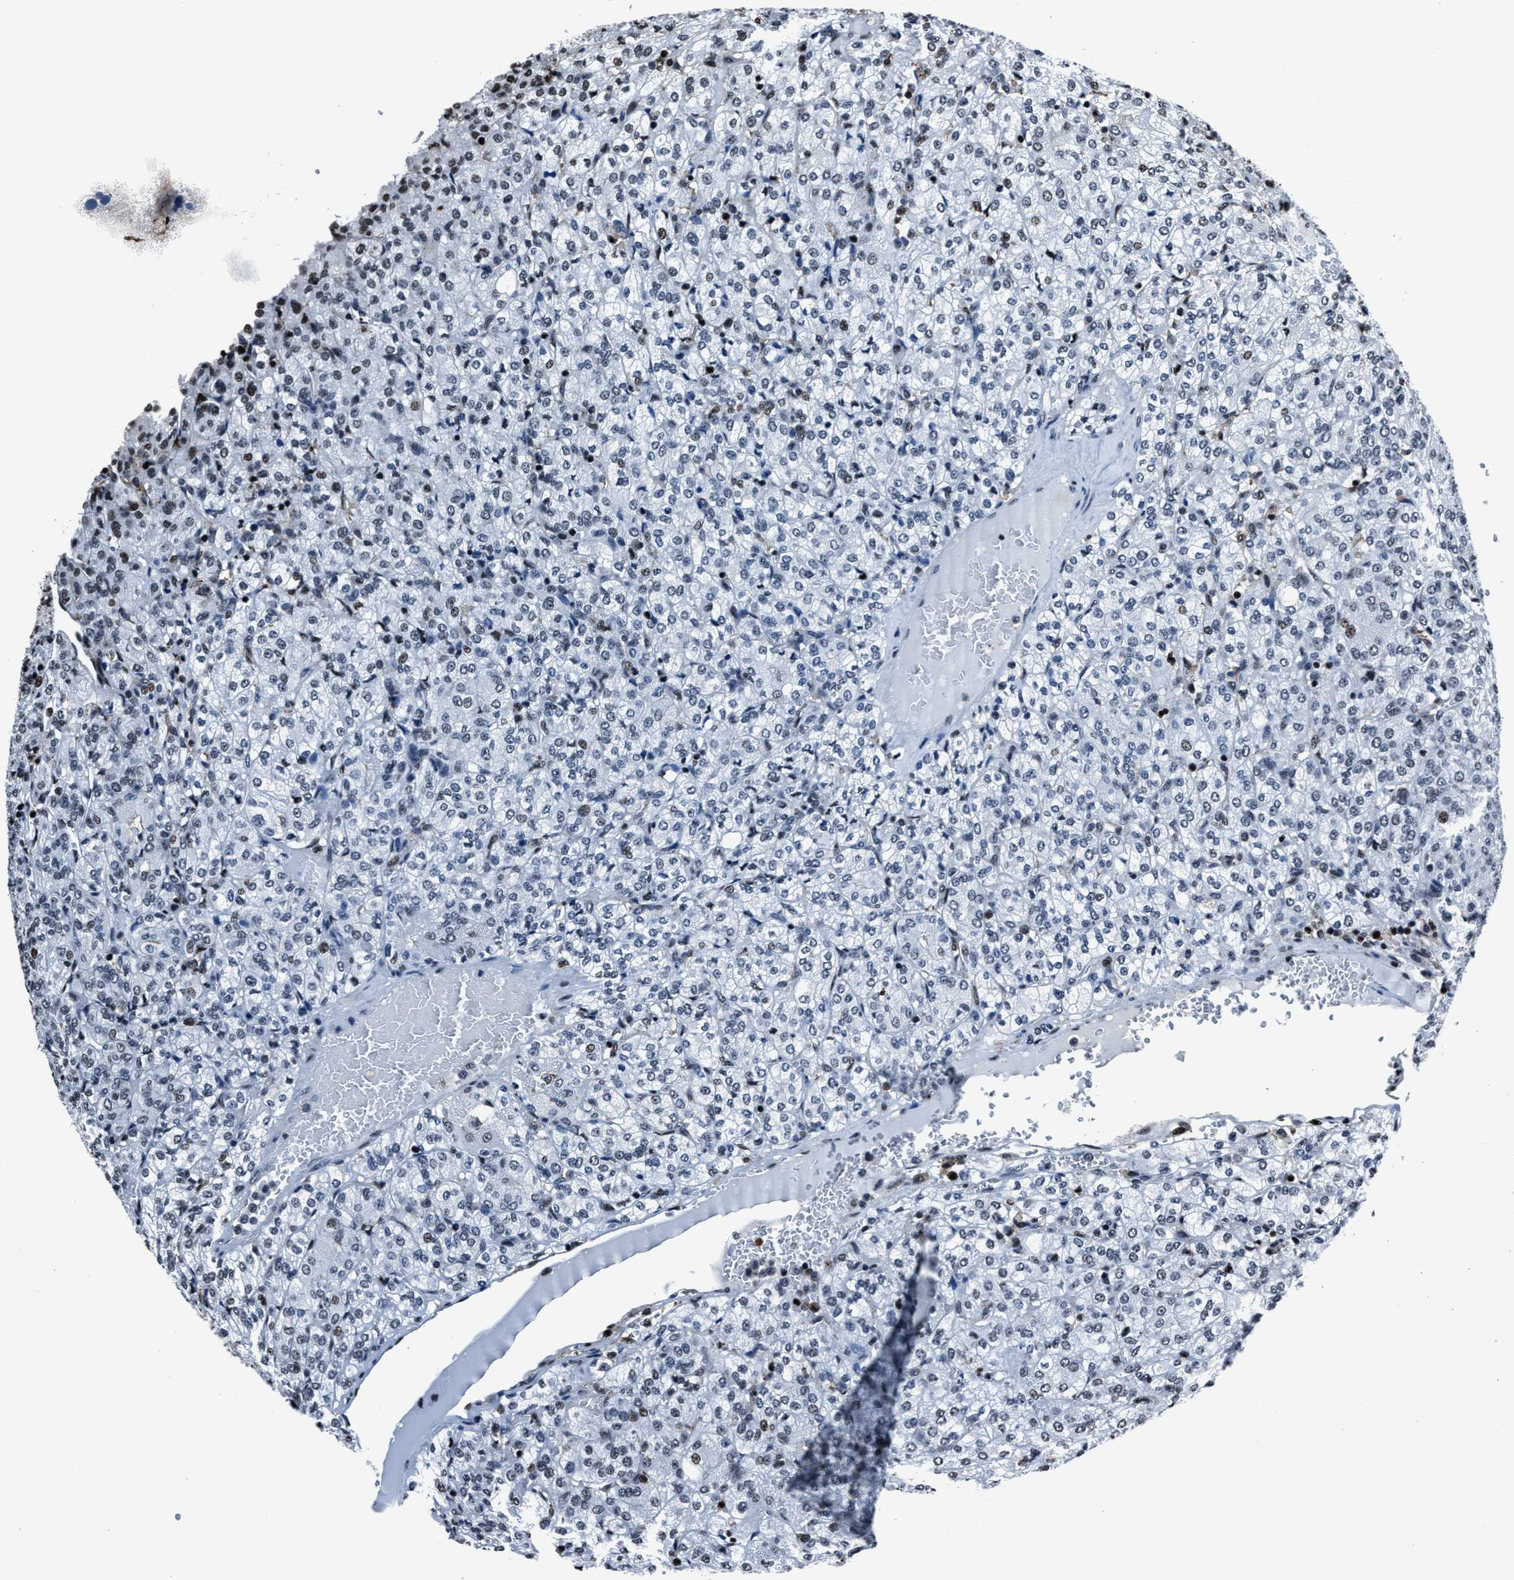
{"staining": {"intensity": "weak", "quantity": "<25%", "location": "nuclear"}, "tissue": "renal cancer", "cell_type": "Tumor cells", "image_type": "cancer", "snomed": [{"axis": "morphology", "description": "Adenocarcinoma, NOS"}, {"axis": "topography", "description": "Kidney"}], "caption": "An immunohistochemistry (IHC) image of renal cancer is shown. There is no staining in tumor cells of renal cancer. Nuclei are stained in blue.", "gene": "PPIE", "patient": {"sex": "male", "age": 77}}